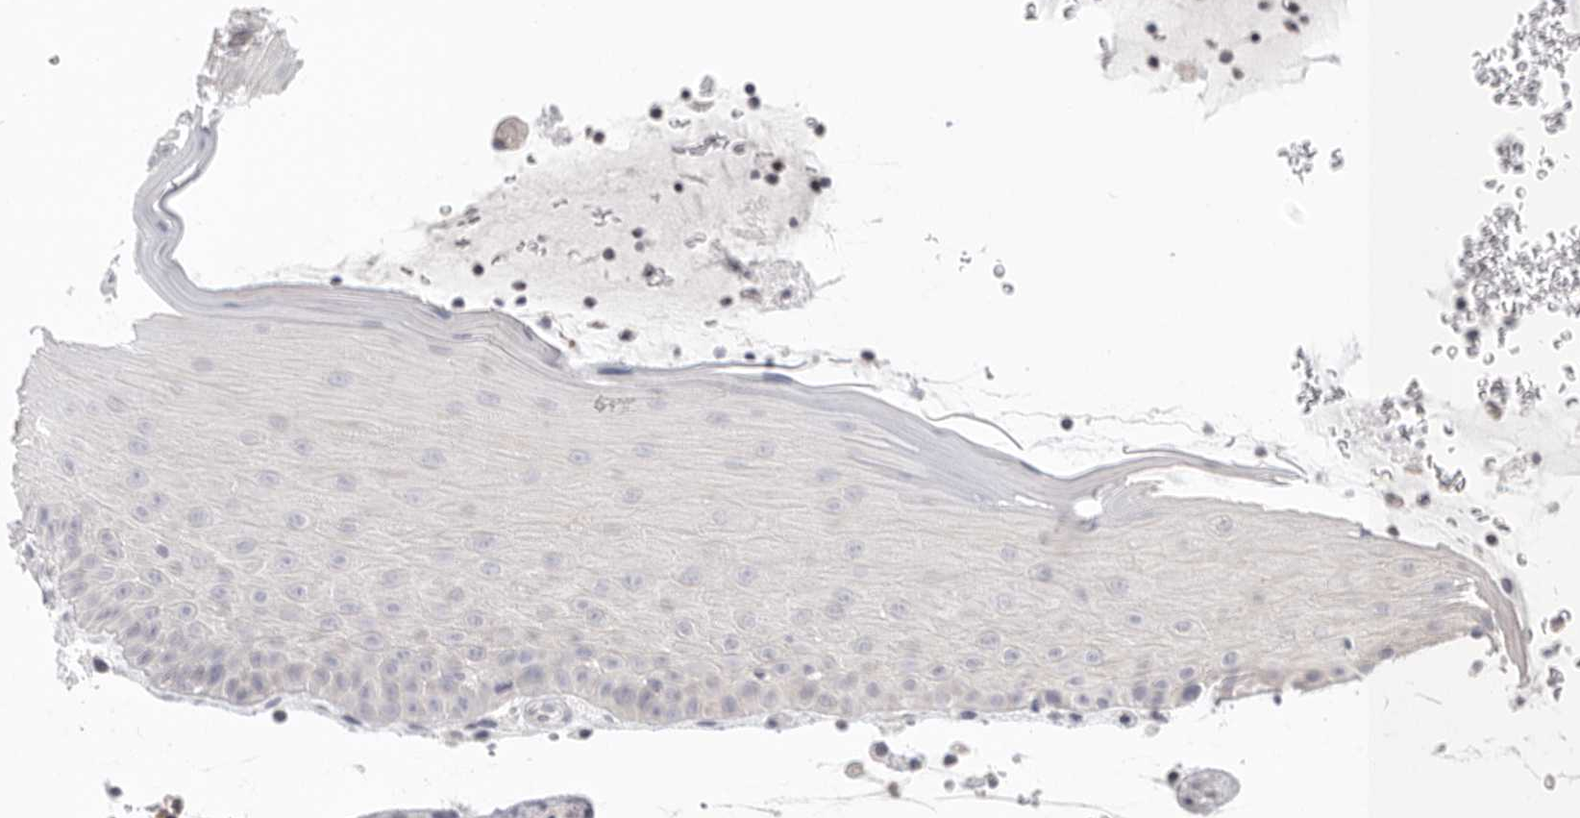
{"staining": {"intensity": "negative", "quantity": "none", "location": "none"}, "tissue": "oral mucosa", "cell_type": "Squamous epithelial cells", "image_type": "normal", "snomed": [{"axis": "morphology", "description": "Normal tissue, NOS"}, {"axis": "topography", "description": "Oral tissue"}], "caption": "The micrograph reveals no staining of squamous epithelial cells in unremarkable oral mucosa. (DAB IHC visualized using brightfield microscopy, high magnification).", "gene": "STAB2", "patient": {"sex": "male", "age": 13}}